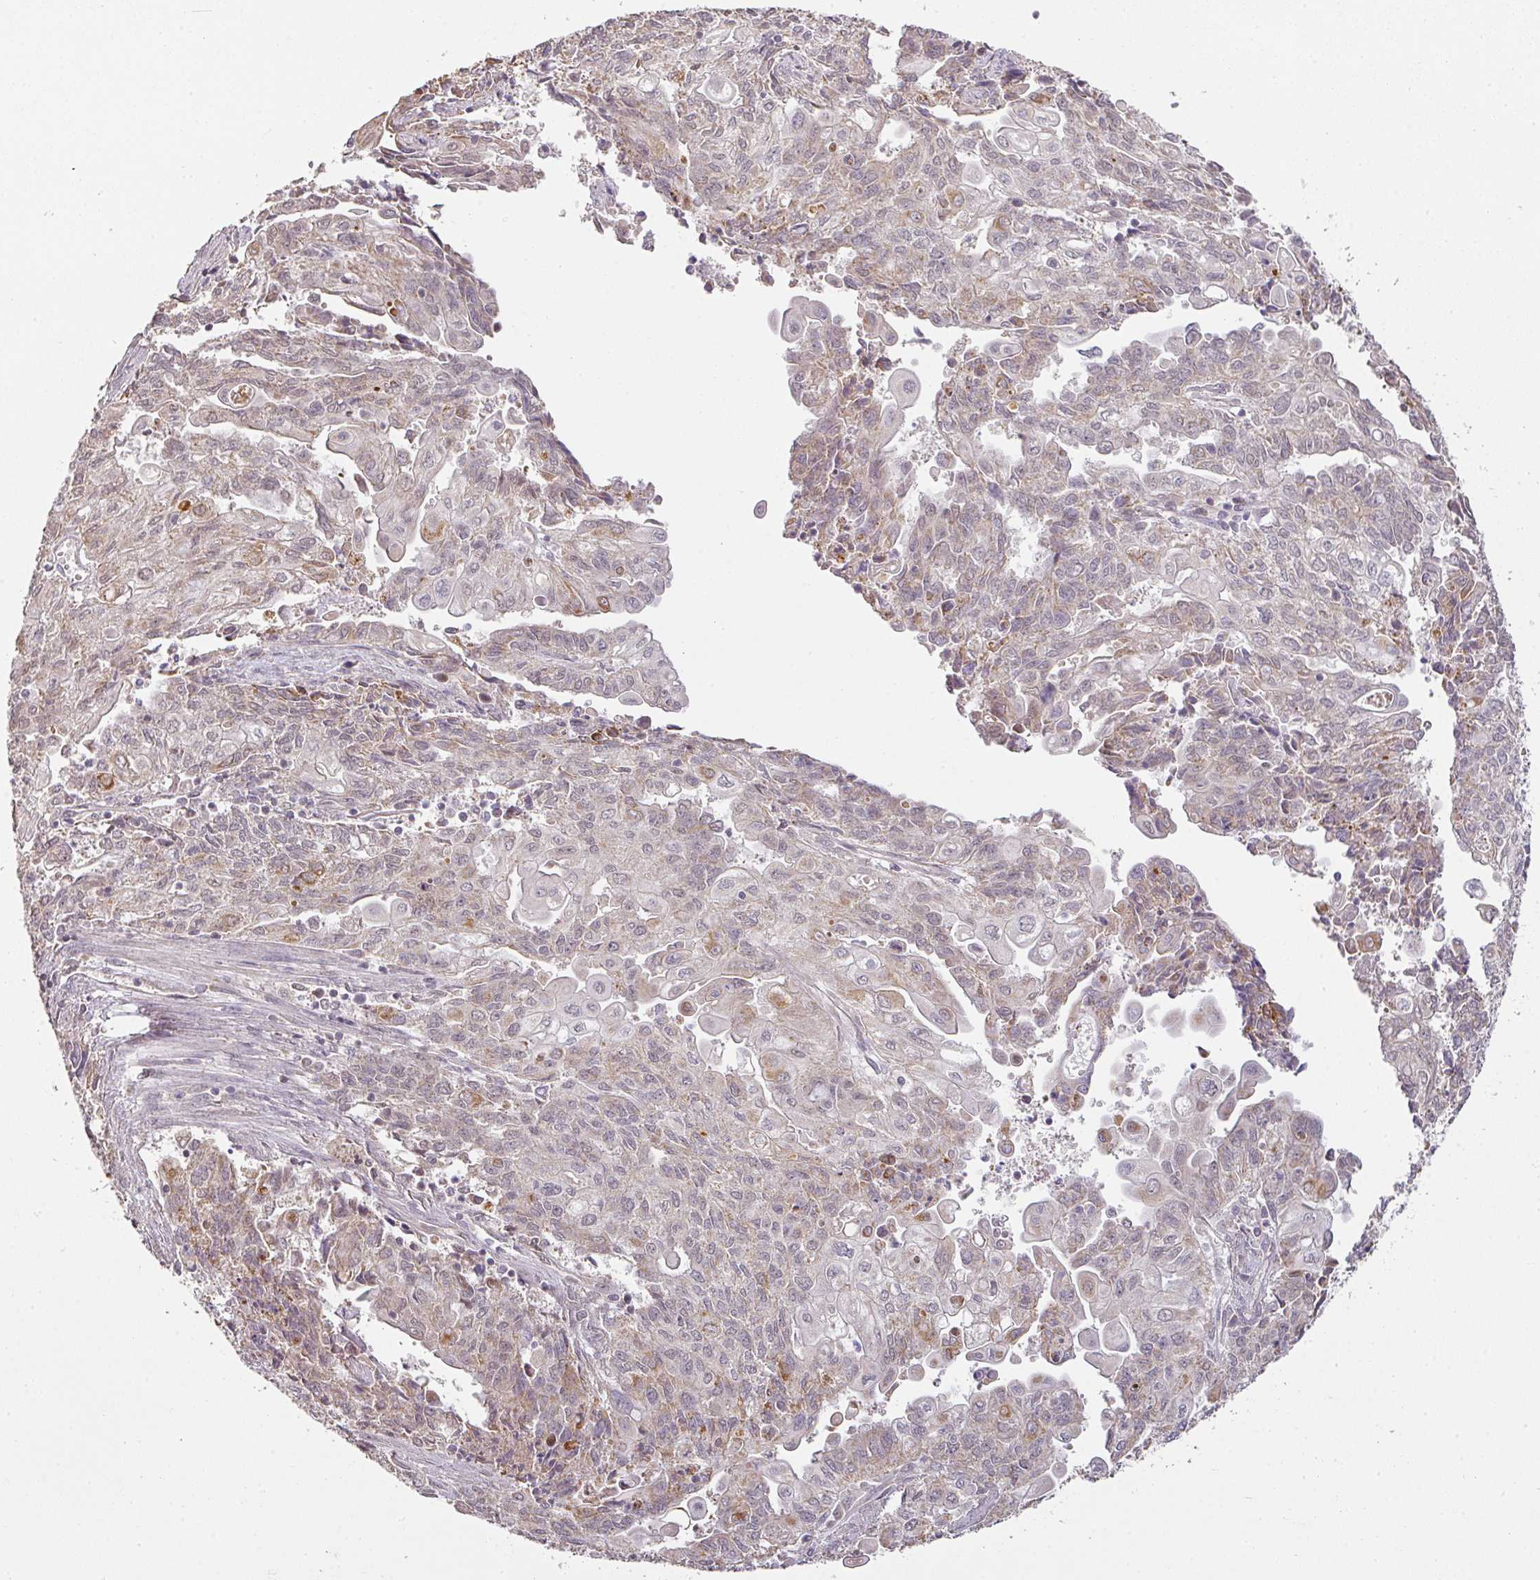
{"staining": {"intensity": "moderate", "quantity": "25%-75%", "location": "cytoplasmic/membranous"}, "tissue": "endometrial cancer", "cell_type": "Tumor cells", "image_type": "cancer", "snomed": [{"axis": "morphology", "description": "Adenocarcinoma, NOS"}, {"axis": "topography", "description": "Endometrium"}], "caption": "Brown immunohistochemical staining in human endometrial cancer (adenocarcinoma) reveals moderate cytoplasmic/membranous staining in about 25%-75% of tumor cells.", "gene": "MYOM2", "patient": {"sex": "female", "age": 54}}